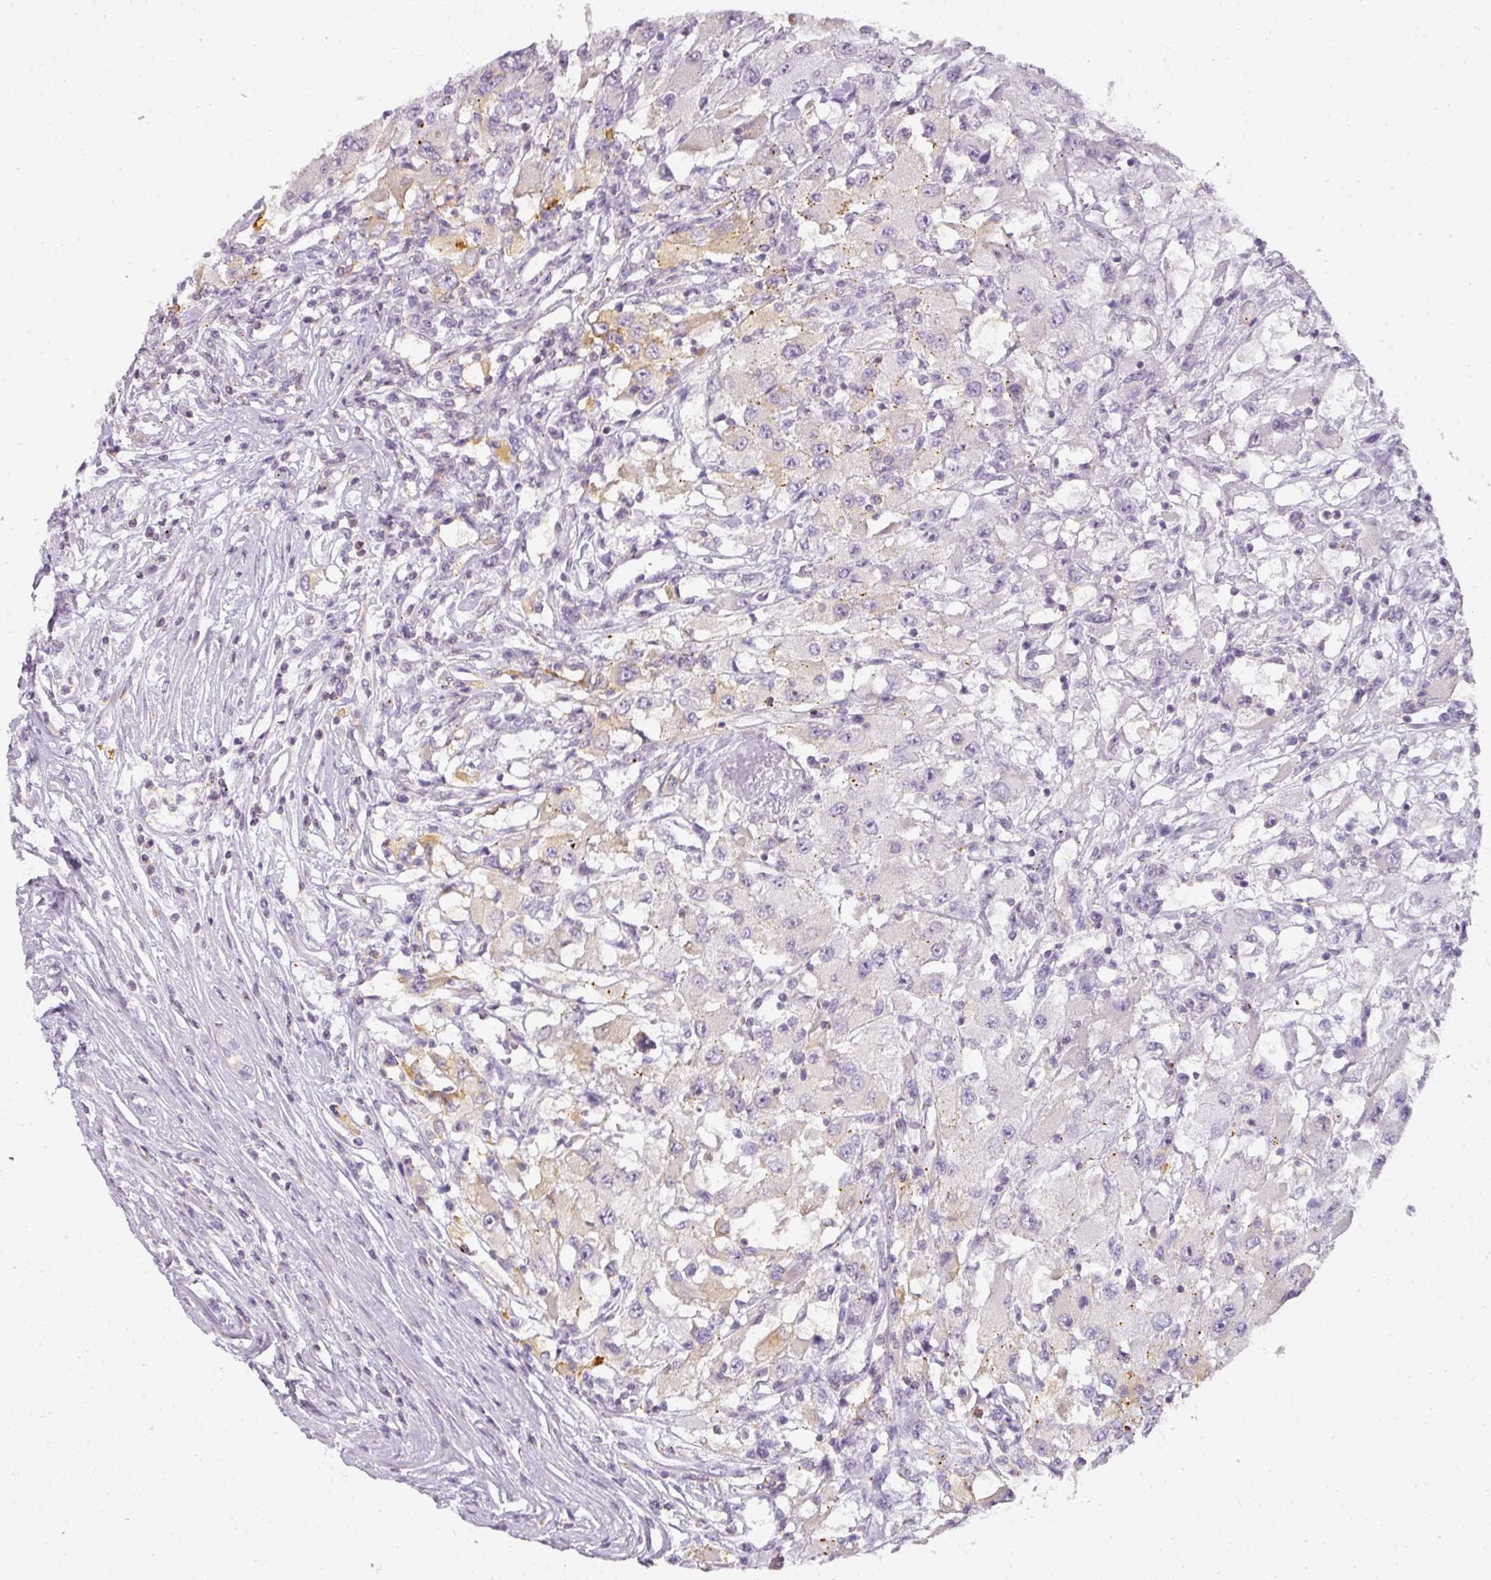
{"staining": {"intensity": "negative", "quantity": "none", "location": "none"}, "tissue": "renal cancer", "cell_type": "Tumor cells", "image_type": "cancer", "snomed": [{"axis": "morphology", "description": "Adenocarcinoma, NOS"}, {"axis": "topography", "description": "Kidney"}], "caption": "There is no significant positivity in tumor cells of renal cancer.", "gene": "TMEM42", "patient": {"sex": "female", "age": 67}}